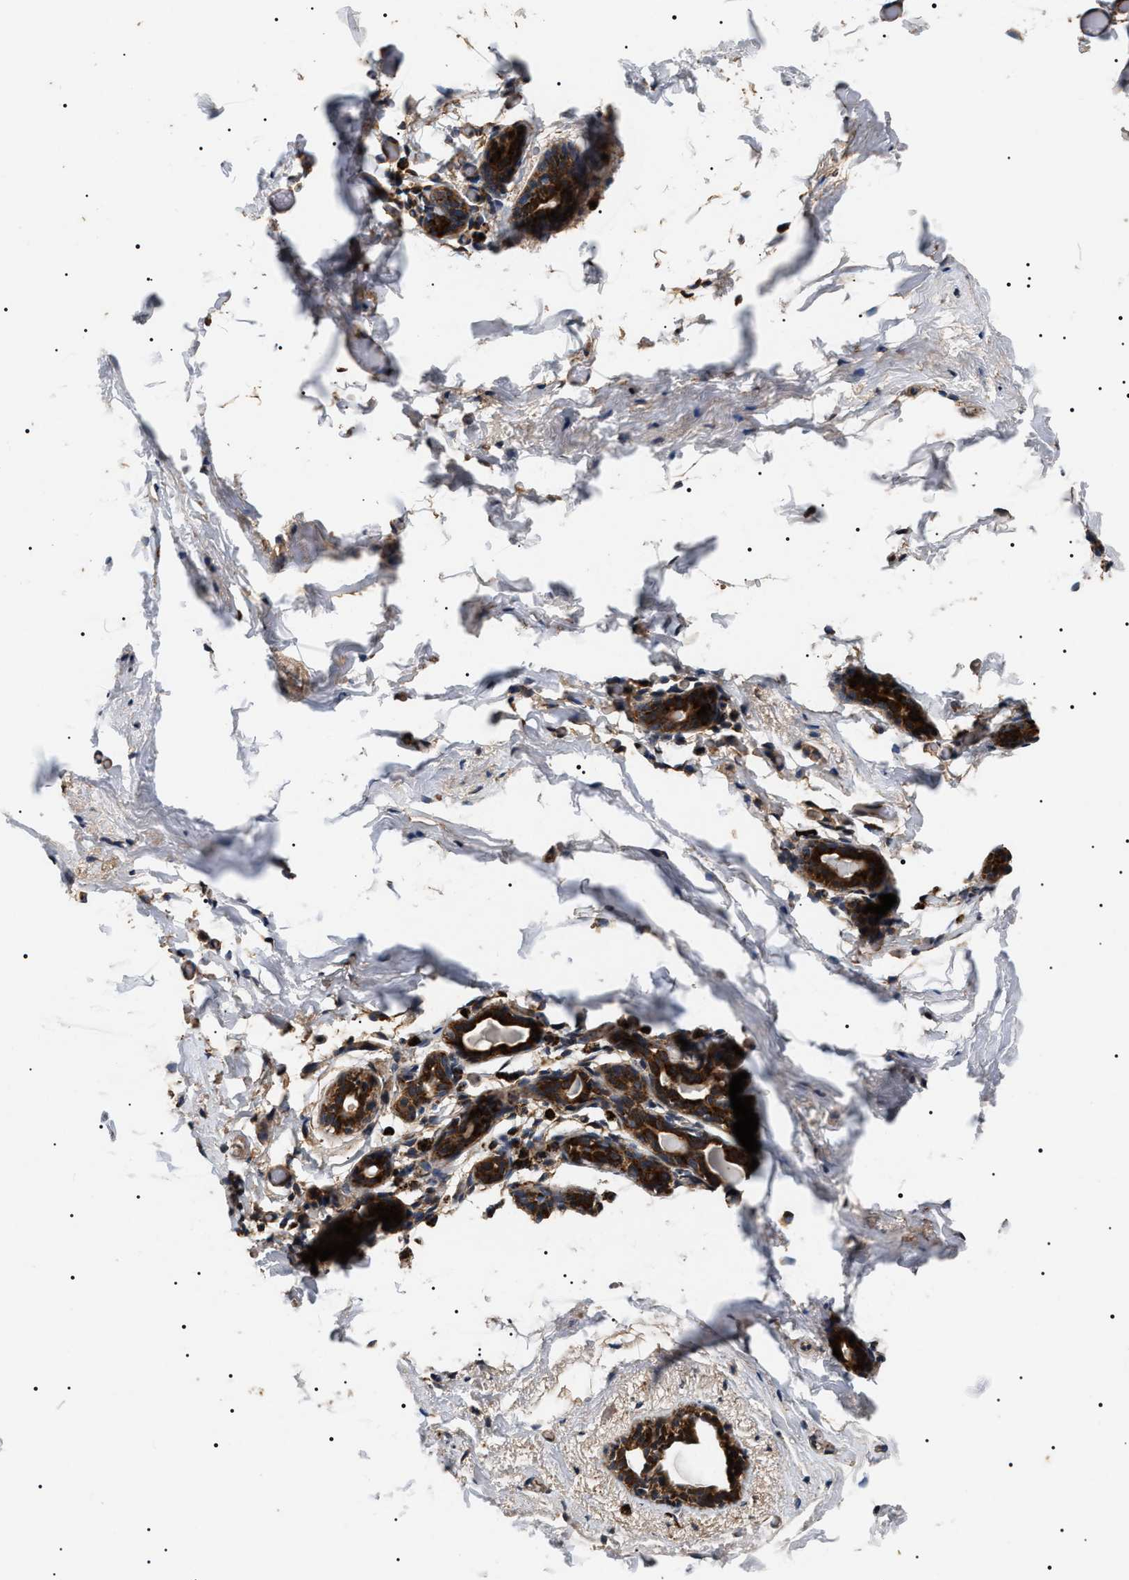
{"staining": {"intensity": "weak", "quantity": ">75%", "location": "cytoplasmic/membranous"}, "tissue": "breast", "cell_type": "Adipocytes", "image_type": "normal", "snomed": [{"axis": "morphology", "description": "Normal tissue, NOS"}, {"axis": "topography", "description": "Breast"}], "caption": "DAB immunohistochemical staining of unremarkable human breast shows weak cytoplasmic/membranous protein positivity in about >75% of adipocytes.", "gene": "OXSM", "patient": {"sex": "female", "age": 62}}